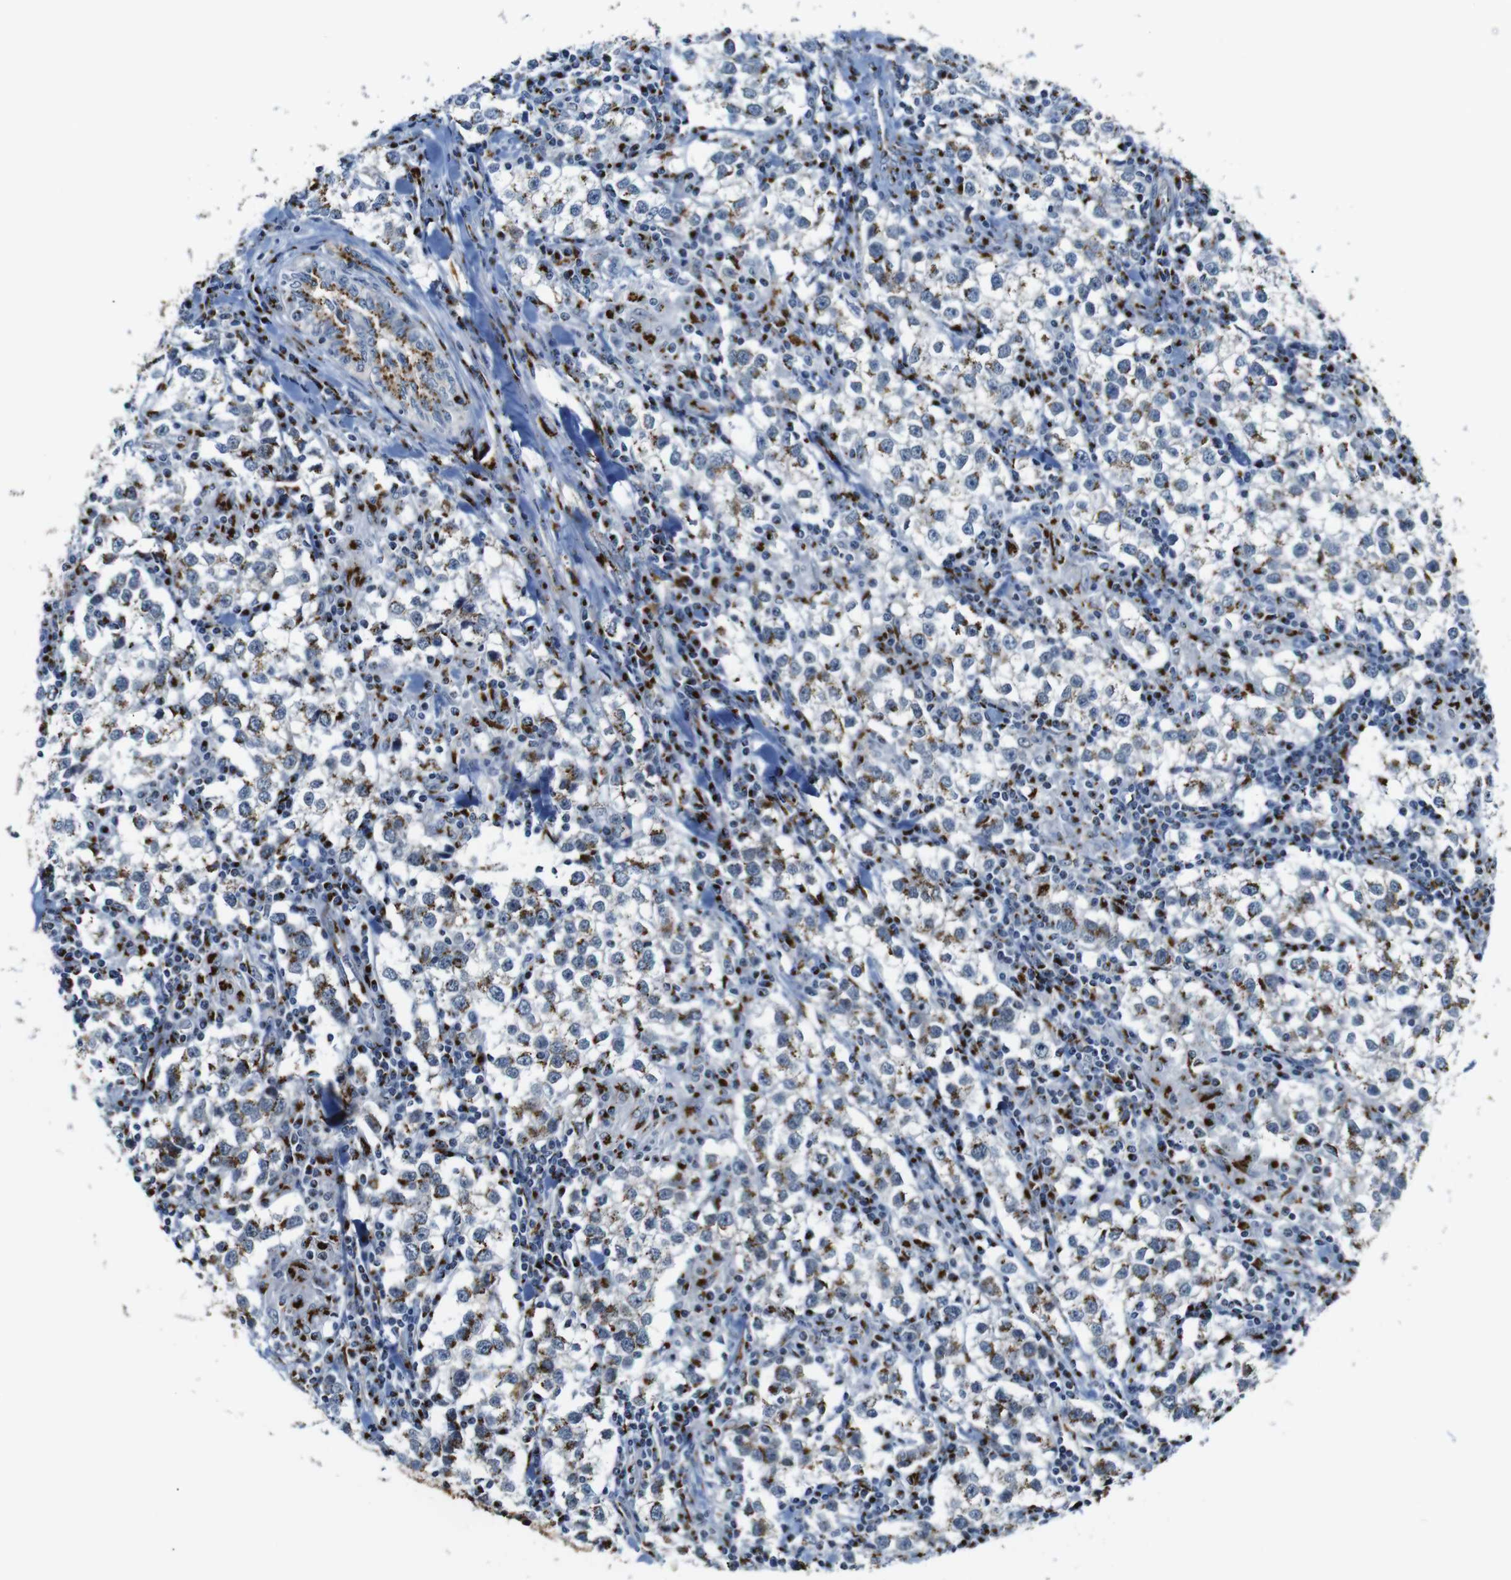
{"staining": {"intensity": "moderate", "quantity": "25%-75%", "location": "cytoplasmic/membranous"}, "tissue": "testis cancer", "cell_type": "Tumor cells", "image_type": "cancer", "snomed": [{"axis": "morphology", "description": "Seminoma, NOS"}, {"axis": "morphology", "description": "Carcinoma, Embryonal, NOS"}, {"axis": "topography", "description": "Testis"}], "caption": "This micrograph exhibits testis cancer (seminoma) stained with immunohistochemistry (IHC) to label a protein in brown. The cytoplasmic/membranous of tumor cells show moderate positivity for the protein. Nuclei are counter-stained blue.", "gene": "TGOLN2", "patient": {"sex": "male", "age": 36}}